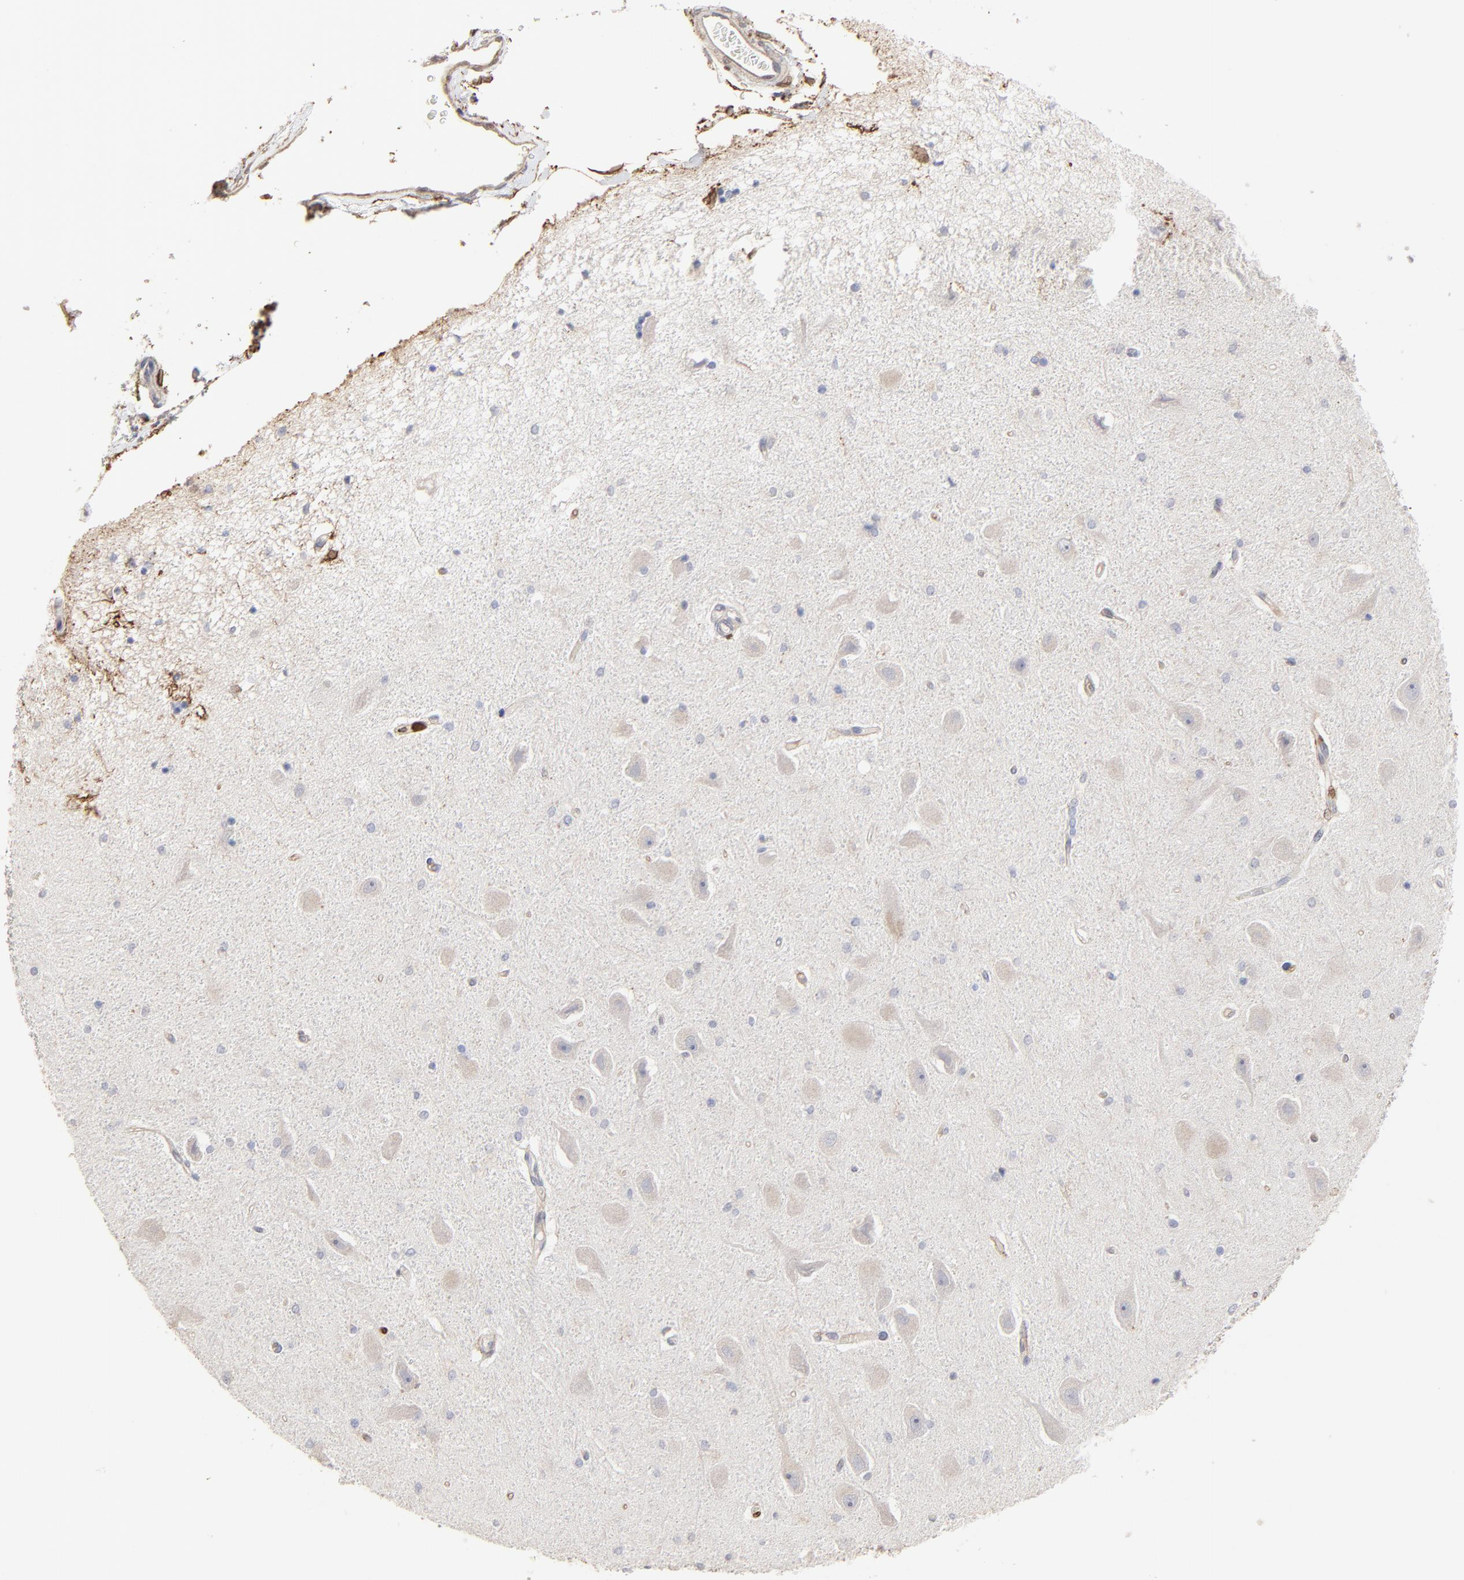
{"staining": {"intensity": "negative", "quantity": "none", "location": "none"}, "tissue": "hippocampus", "cell_type": "Glial cells", "image_type": "normal", "snomed": [{"axis": "morphology", "description": "Normal tissue, NOS"}, {"axis": "topography", "description": "Hippocampus"}], "caption": "A high-resolution image shows immunohistochemistry staining of benign hippocampus, which reveals no significant expression in glial cells.", "gene": "SLC6A14", "patient": {"sex": "female", "age": 54}}